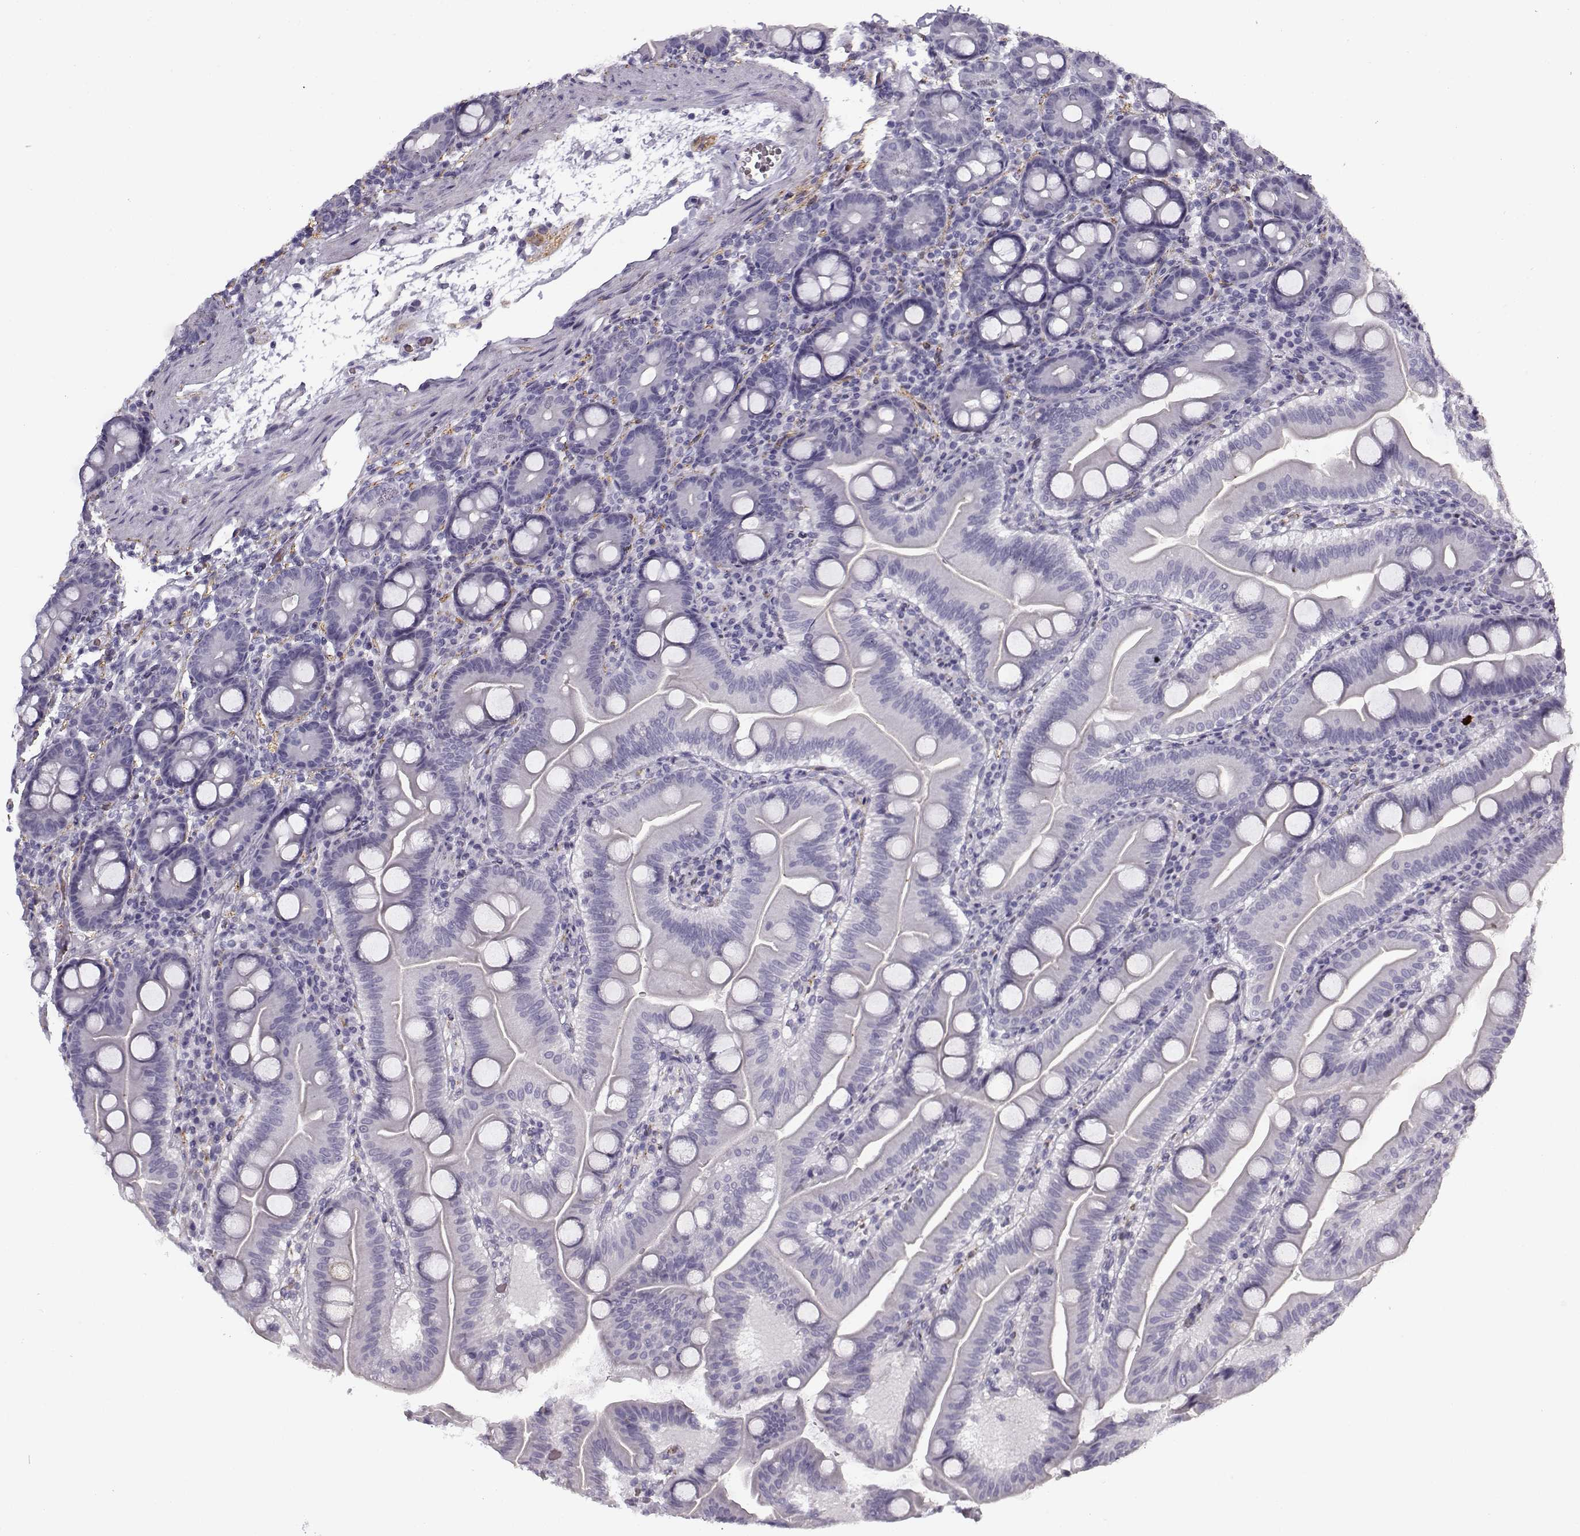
{"staining": {"intensity": "negative", "quantity": "none", "location": "none"}, "tissue": "duodenum", "cell_type": "Glandular cells", "image_type": "normal", "snomed": [{"axis": "morphology", "description": "Normal tissue, NOS"}, {"axis": "topography", "description": "Duodenum"}], "caption": "Protein analysis of unremarkable duodenum reveals no significant positivity in glandular cells. (Immunohistochemistry, brightfield microscopy, high magnification).", "gene": "SNCA", "patient": {"sex": "male", "age": 59}}